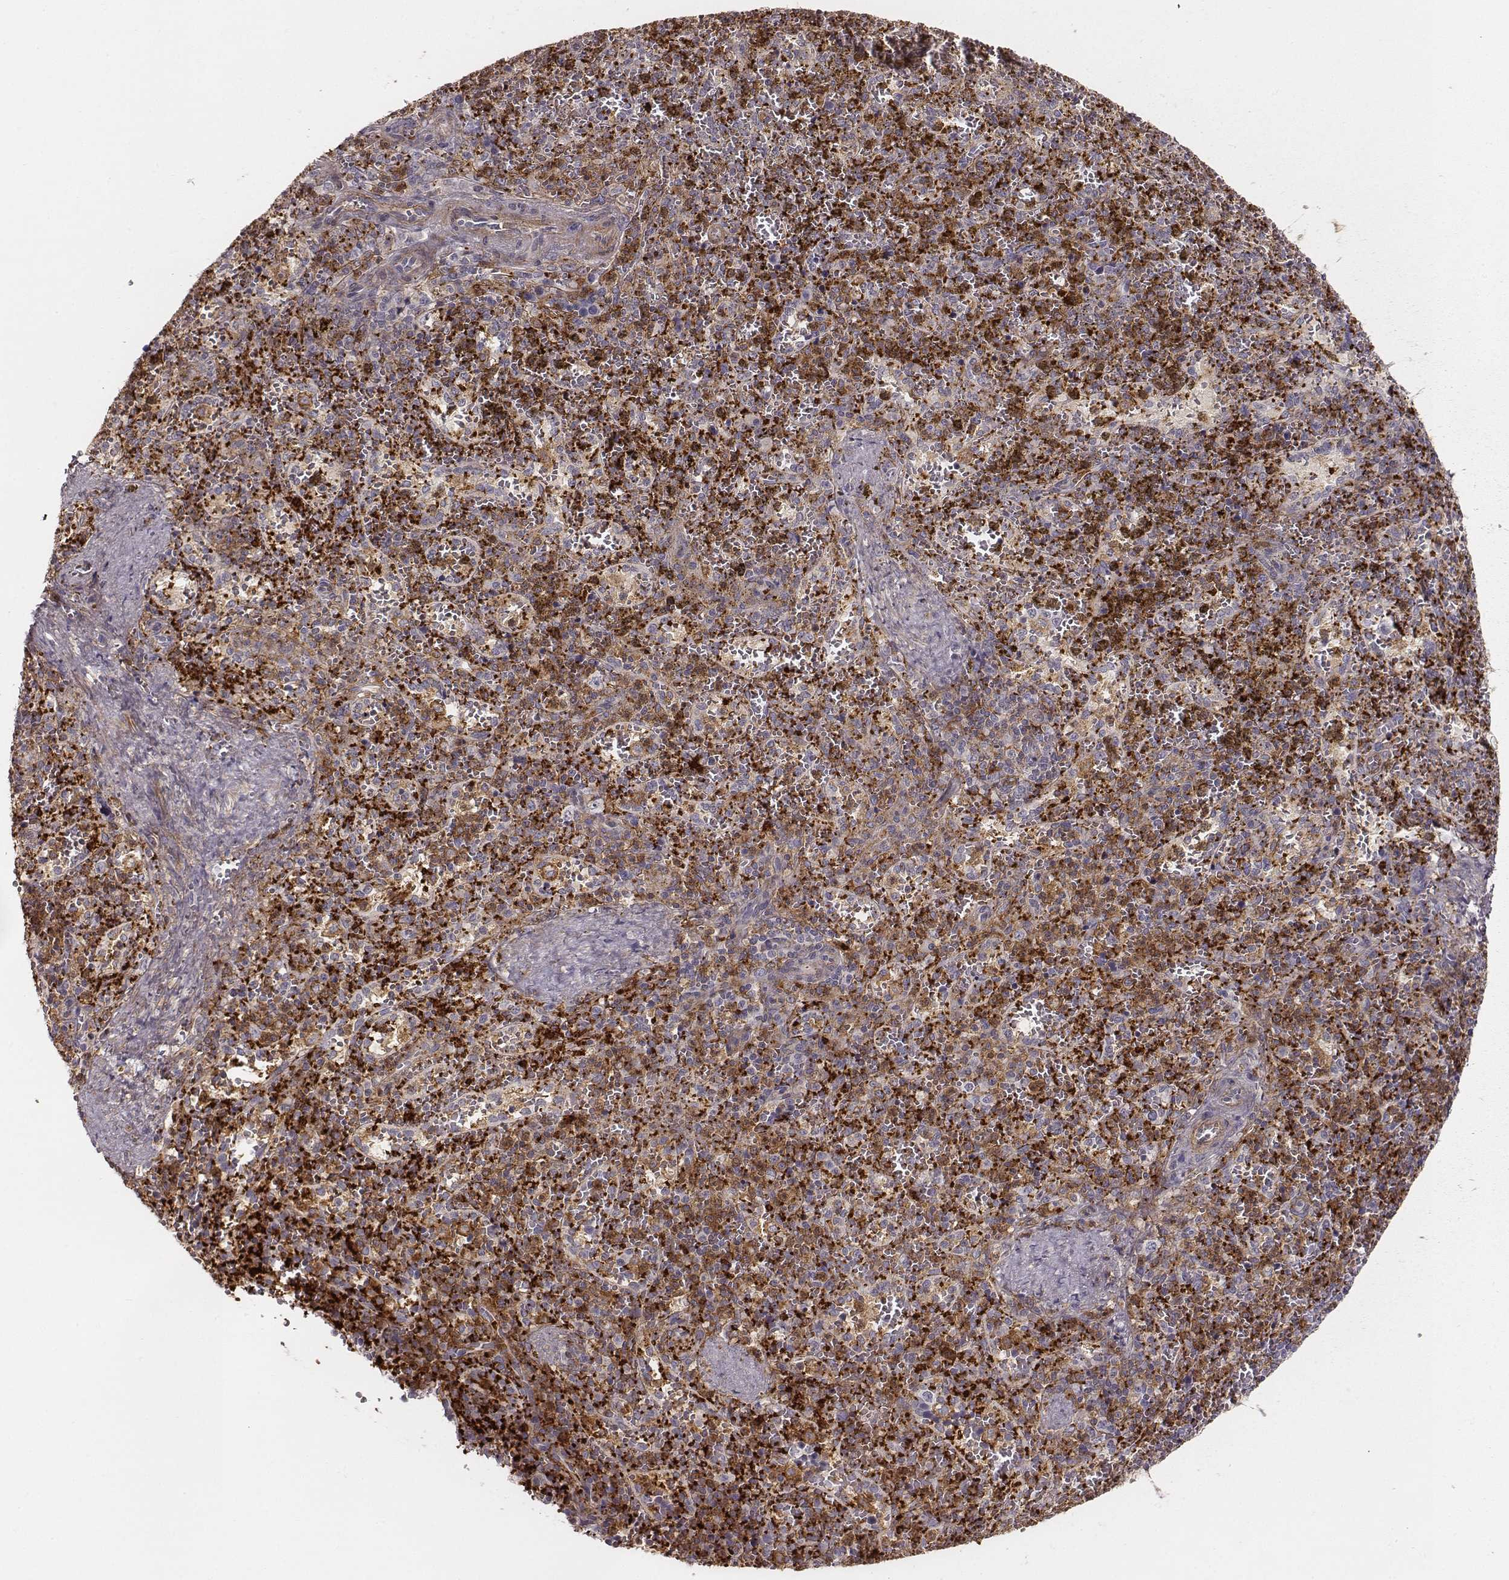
{"staining": {"intensity": "strong", "quantity": "<25%", "location": "cytoplasmic/membranous"}, "tissue": "spleen", "cell_type": "Cells in red pulp", "image_type": "normal", "snomed": [{"axis": "morphology", "description": "Normal tissue, NOS"}, {"axis": "topography", "description": "Spleen"}], "caption": "Human spleen stained with a brown dye exhibits strong cytoplasmic/membranous positive expression in approximately <25% of cells in red pulp.", "gene": "ZYX", "patient": {"sex": "female", "age": 50}}